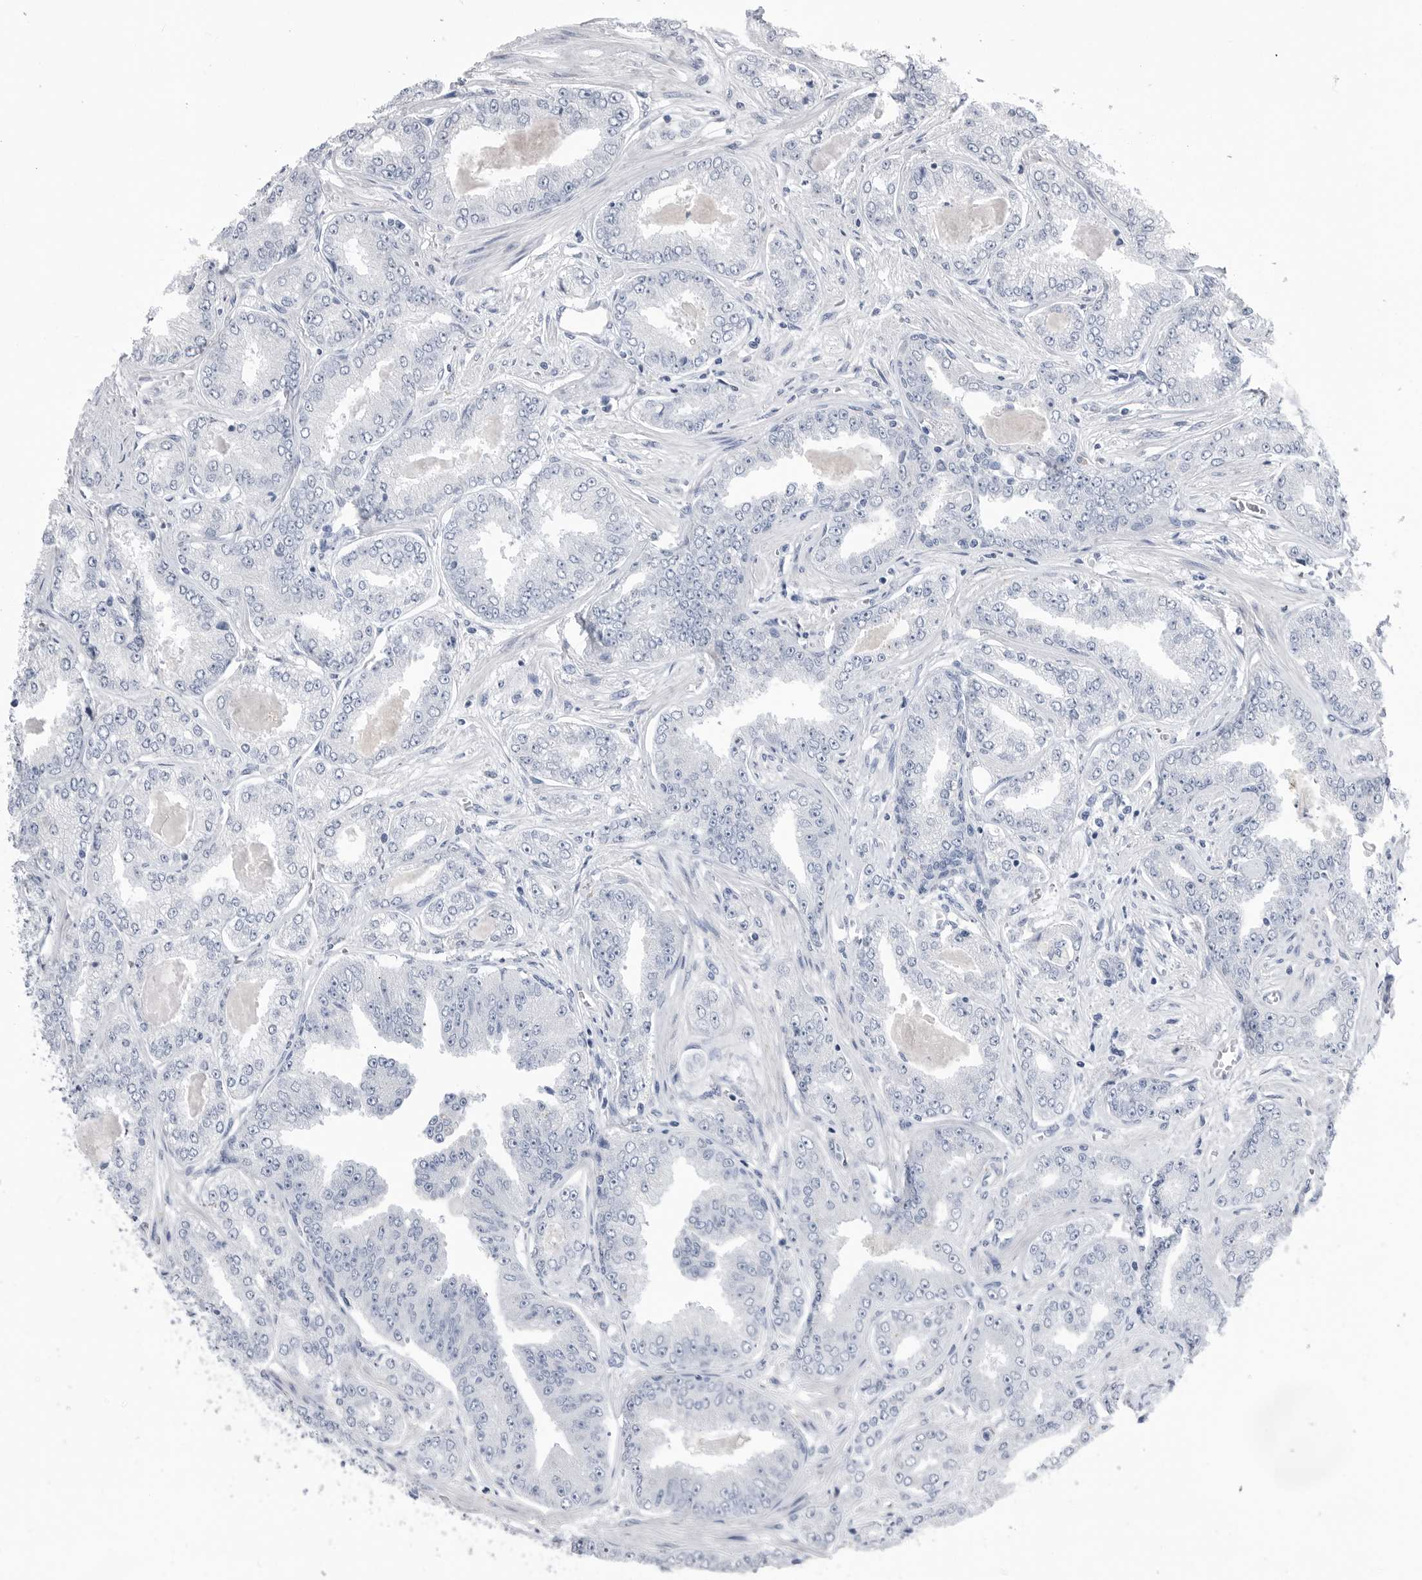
{"staining": {"intensity": "negative", "quantity": "none", "location": "none"}, "tissue": "prostate cancer", "cell_type": "Tumor cells", "image_type": "cancer", "snomed": [{"axis": "morphology", "description": "Adenocarcinoma, High grade"}, {"axis": "topography", "description": "Prostate"}], "caption": "Prostate cancer (adenocarcinoma (high-grade)) was stained to show a protein in brown. There is no significant staining in tumor cells. (Brightfield microscopy of DAB immunohistochemistry (IHC) at high magnification).", "gene": "ABHD12", "patient": {"sex": "male", "age": 71}}